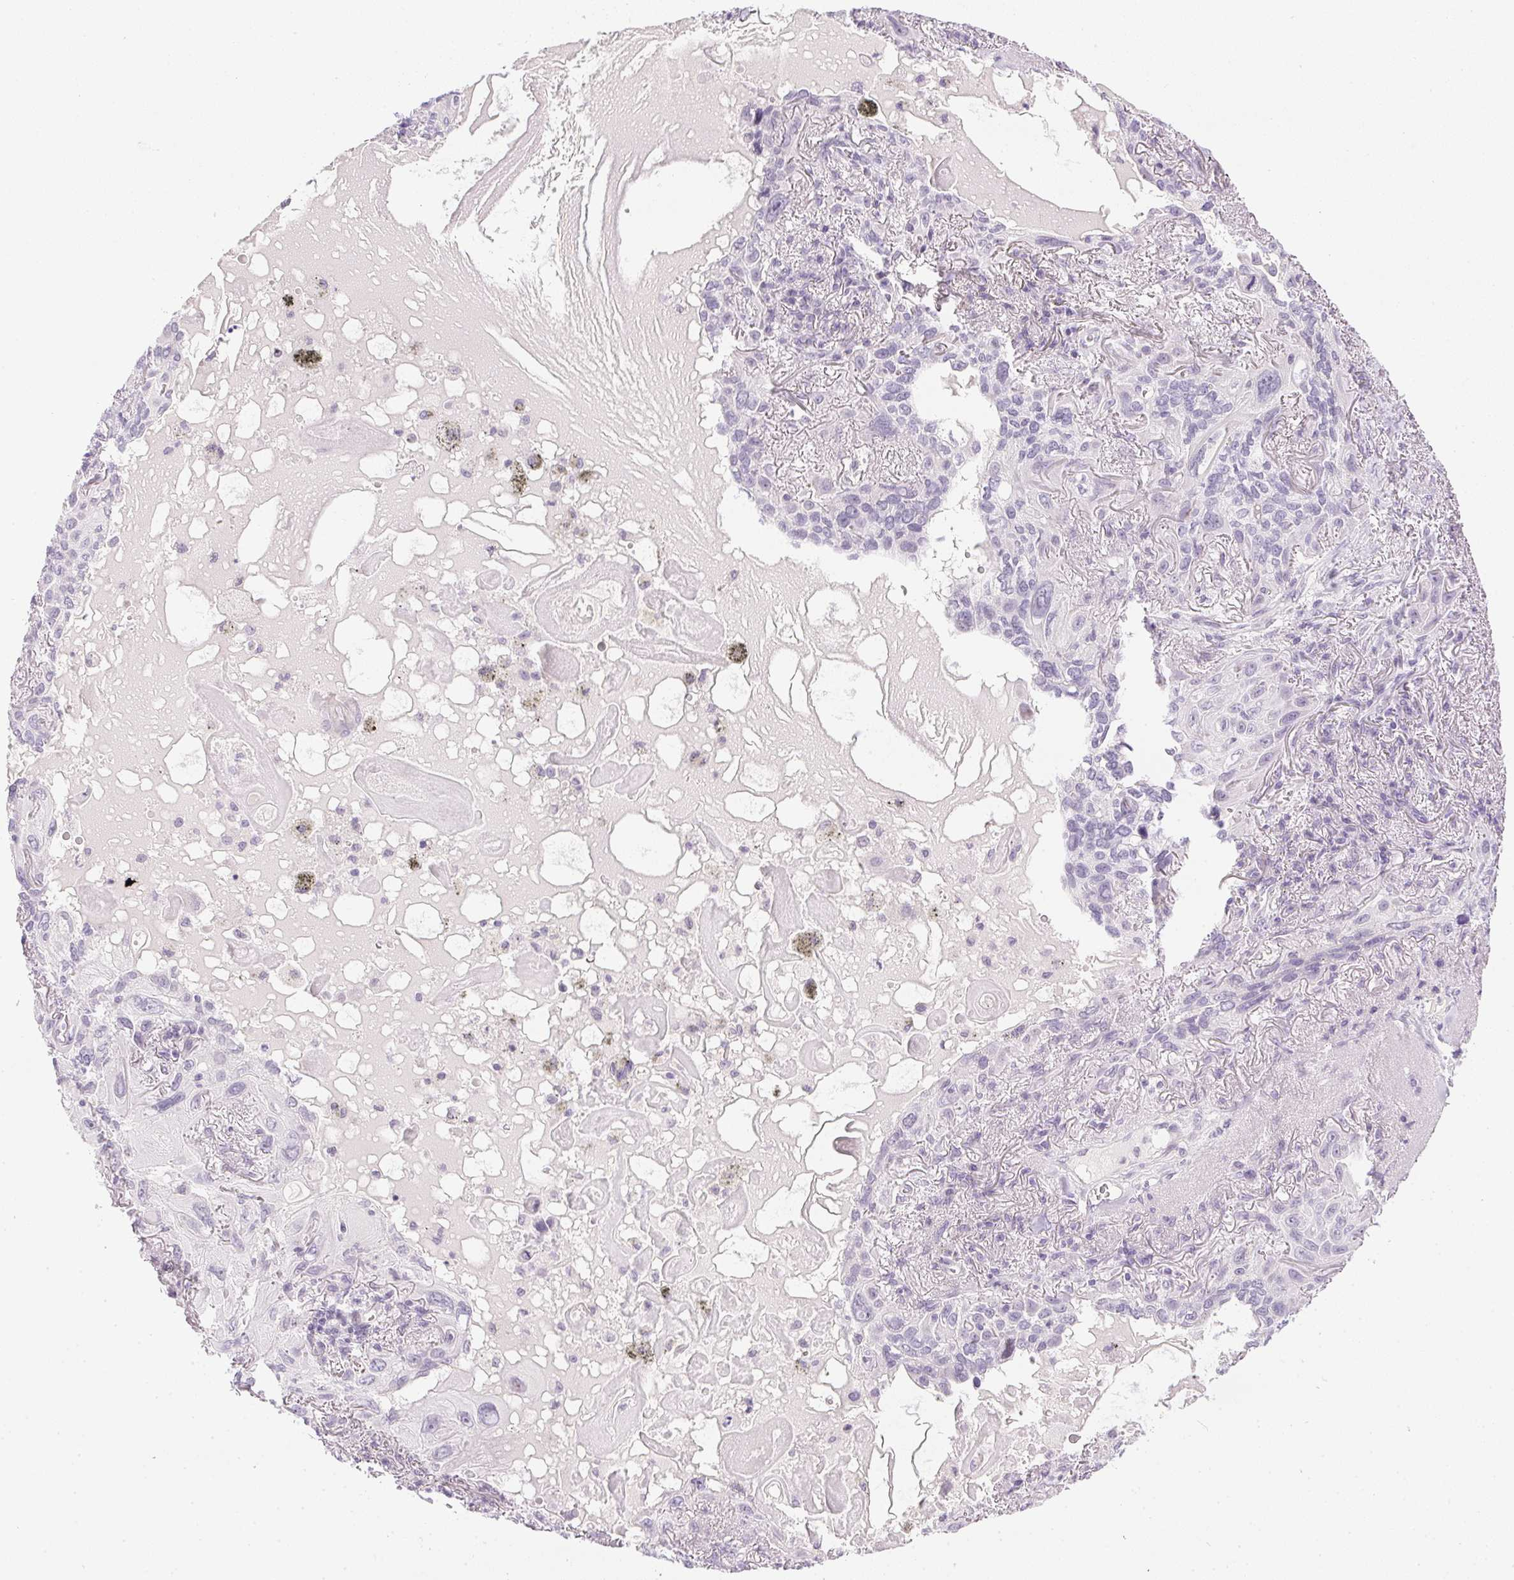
{"staining": {"intensity": "negative", "quantity": "none", "location": "none"}, "tissue": "lung cancer", "cell_type": "Tumor cells", "image_type": "cancer", "snomed": [{"axis": "morphology", "description": "Squamous cell carcinoma, NOS"}, {"axis": "topography", "description": "Lung"}], "caption": "Tumor cells show no significant staining in squamous cell carcinoma (lung). The staining is performed using DAB brown chromogen with nuclei counter-stained in using hematoxylin.", "gene": "GSDMC", "patient": {"sex": "male", "age": 79}}